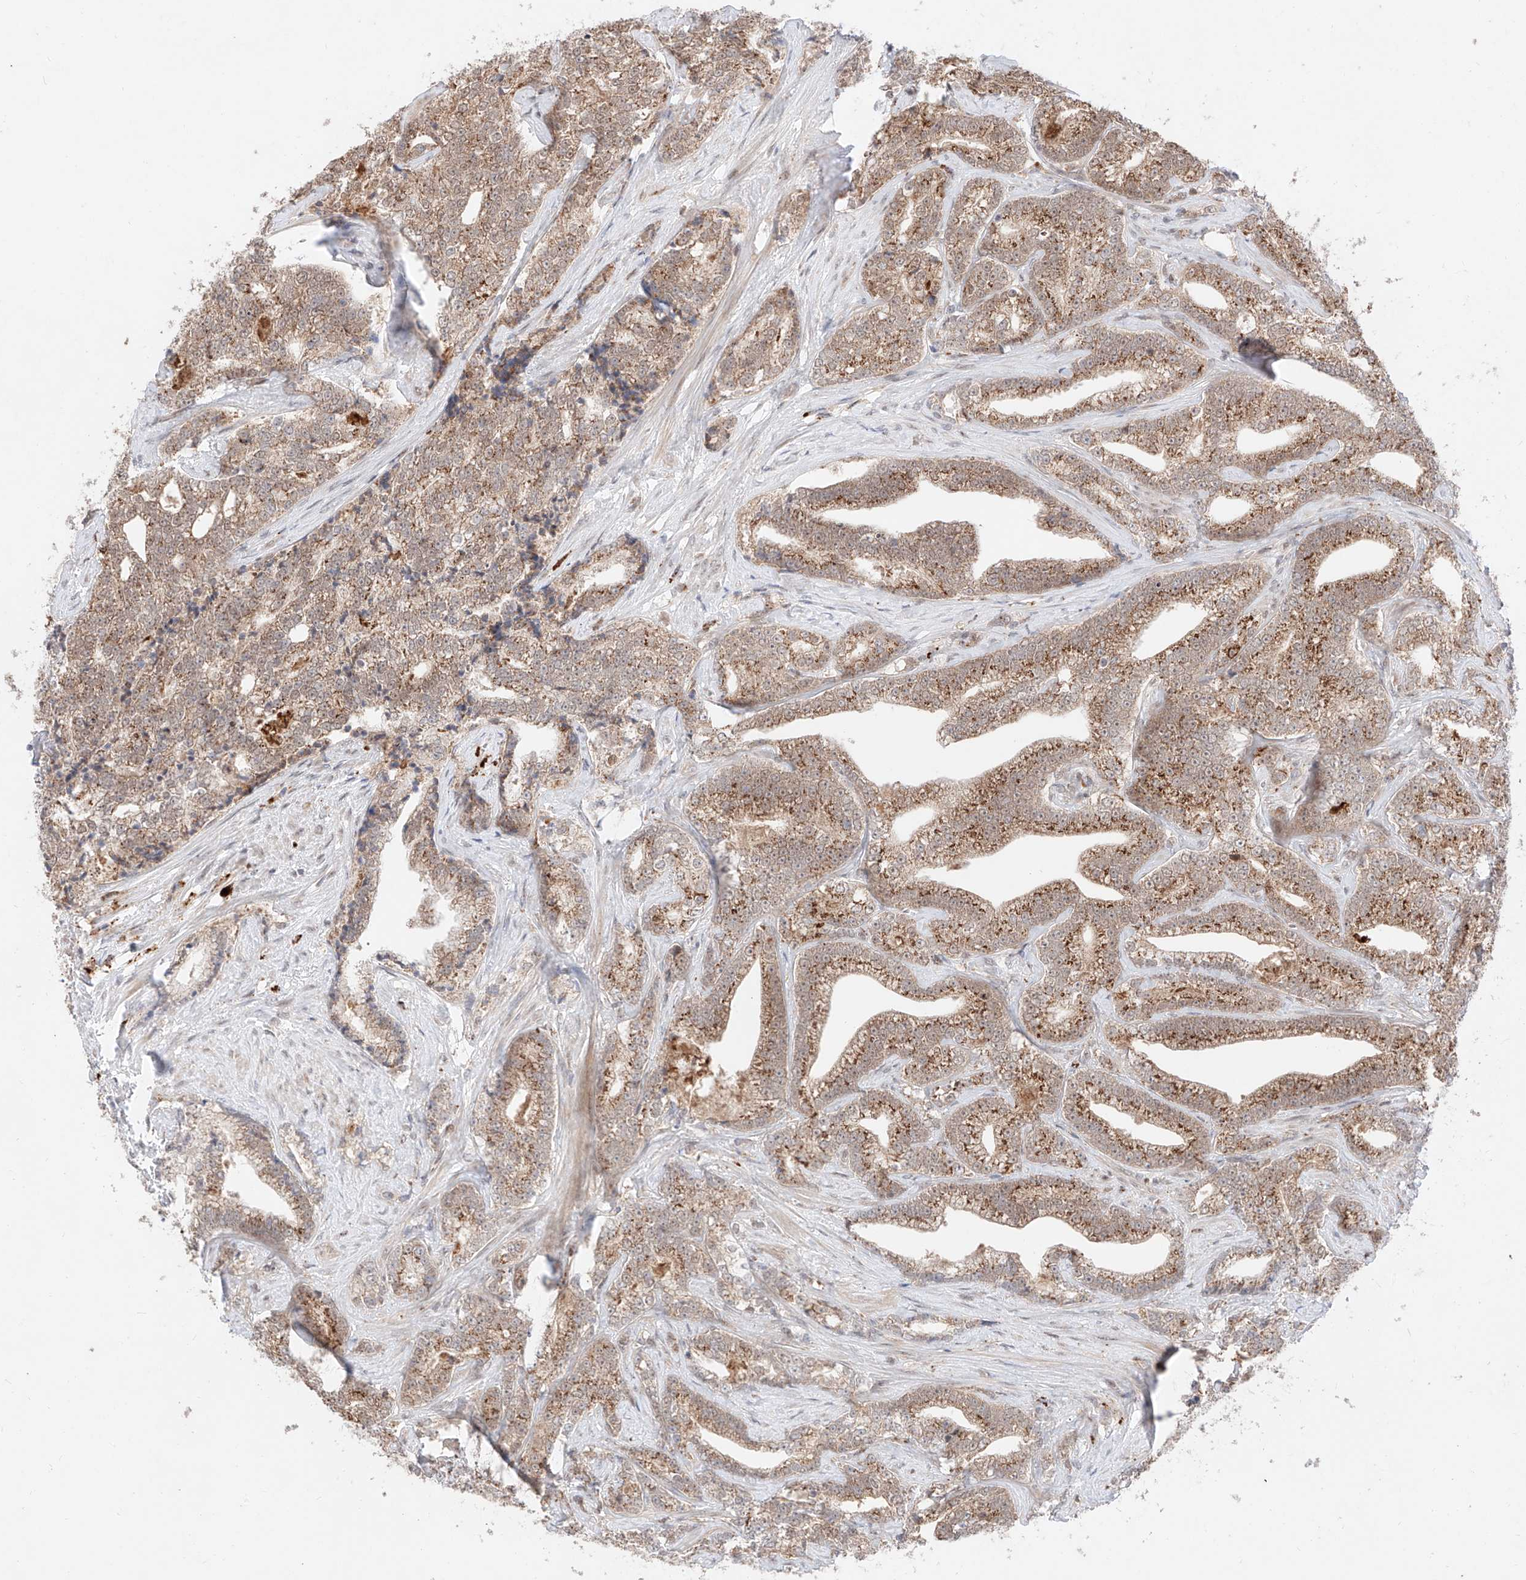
{"staining": {"intensity": "moderate", "quantity": "25%-75%", "location": "cytoplasmic/membranous"}, "tissue": "prostate cancer", "cell_type": "Tumor cells", "image_type": "cancer", "snomed": [{"axis": "morphology", "description": "Adenocarcinoma, High grade"}, {"axis": "topography", "description": "Prostate and seminal vesicle, NOS"}], "caption": "The image shows a brown stain indicating the presence of a protein in the cytoplasmic/membranous of tumor cells in prostate cancer.", "gene": "GCNT1", "patient": {"sex": "male", "age": 67}}